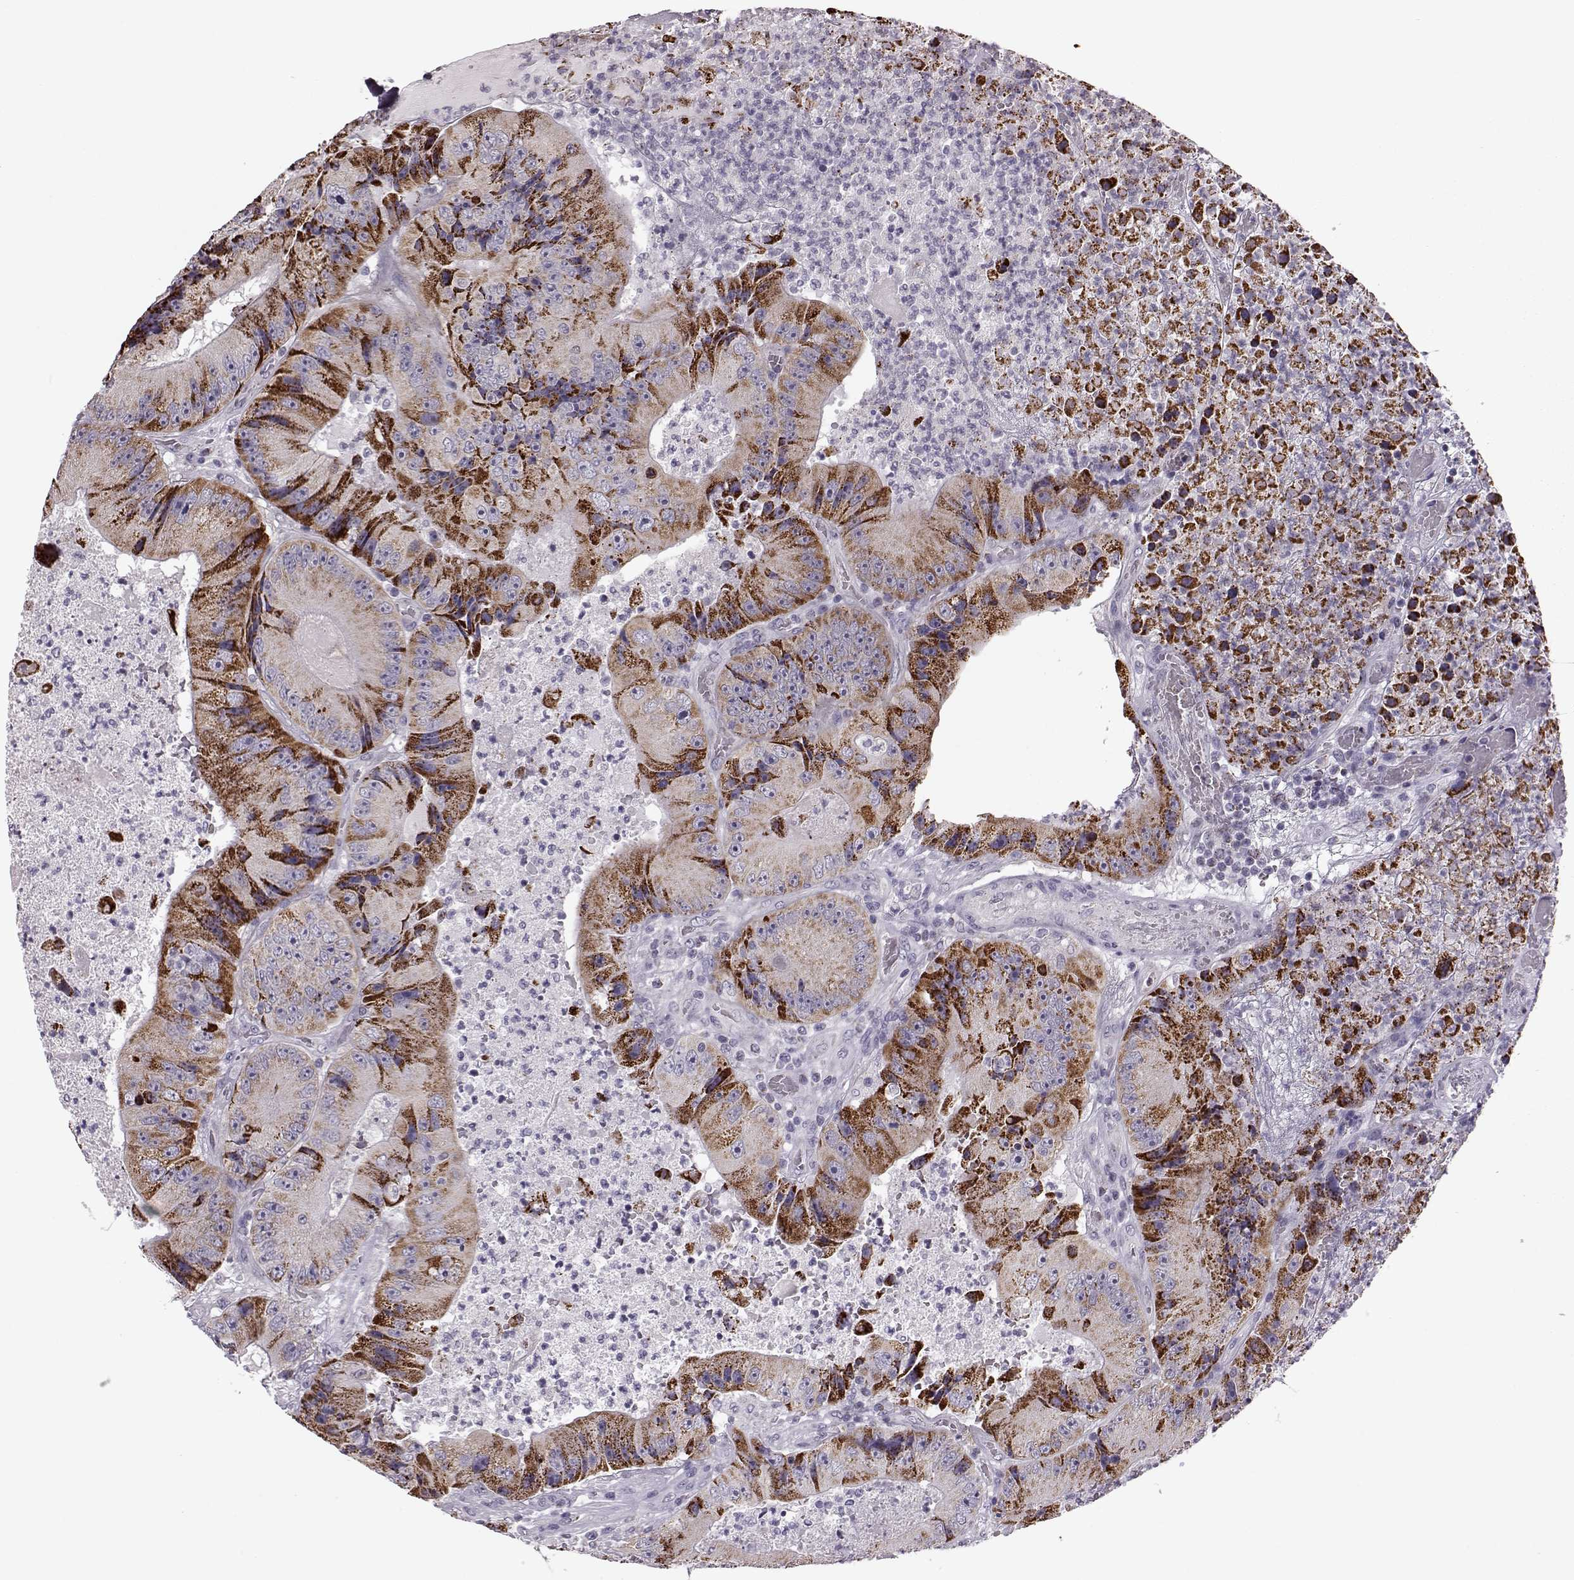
{"staining": {"intensity": "strong", "quantity": ">75%", "location": "cytoplasmic/membranous"}, "tissue": "colorectal cancer", "cell_type": "Tumor cells", "image_type": "cancer", "snomed": [{"axis": "morphology", "description": "Adenocarcinoma, NOS"}, {"axis": "topography", "description": "Colon"}], "caption": "Strong cytoplasmic/membranous expression is present in about >75% of tumor cells in adenocarcinoma (colorectal).", "gene": "RIMS2", "patient": {"sex": "female", "age": 86}}